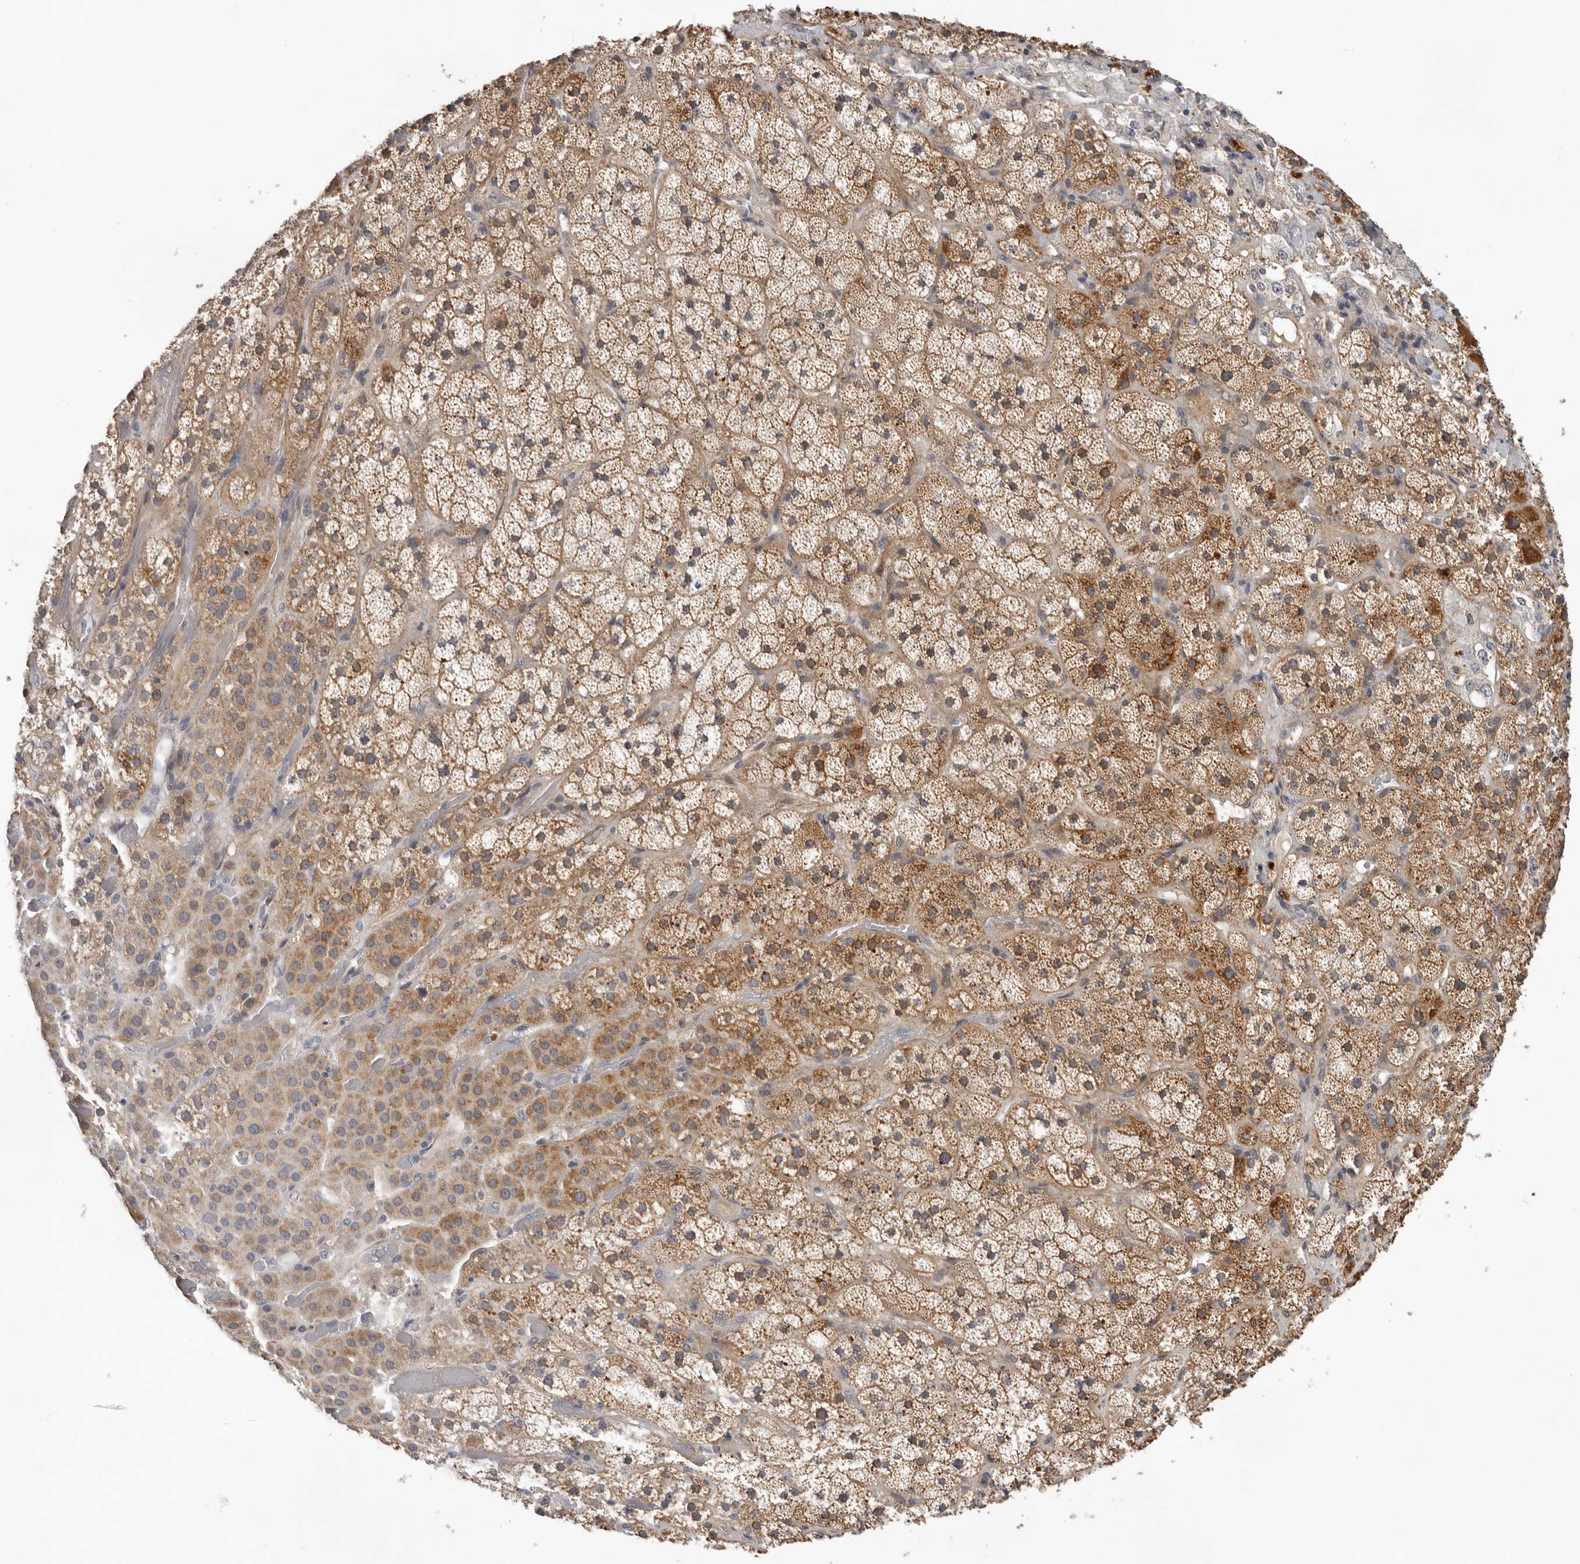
{"staining": {"intensity": "moderate", "quantity": ">75%", "location": "cytoplasmic/membranous"}, "tissue": "adrenal gland", "cell_type": "Glandular cells", "image_type": "normal", "snomed": [{"axis": "morphology", "description": "Normal tissue, NOS"}, {"axis": "topography", "description": "Adrenal gland"}], "caption": "Brown immunohistochemical staining in unremarkable adrenal gland displays moderate cytoplasmic/membranous staining in about >75% of glandular cells.", "gene": "RNF157", "patient": {"sex": "male", "age": 57}}